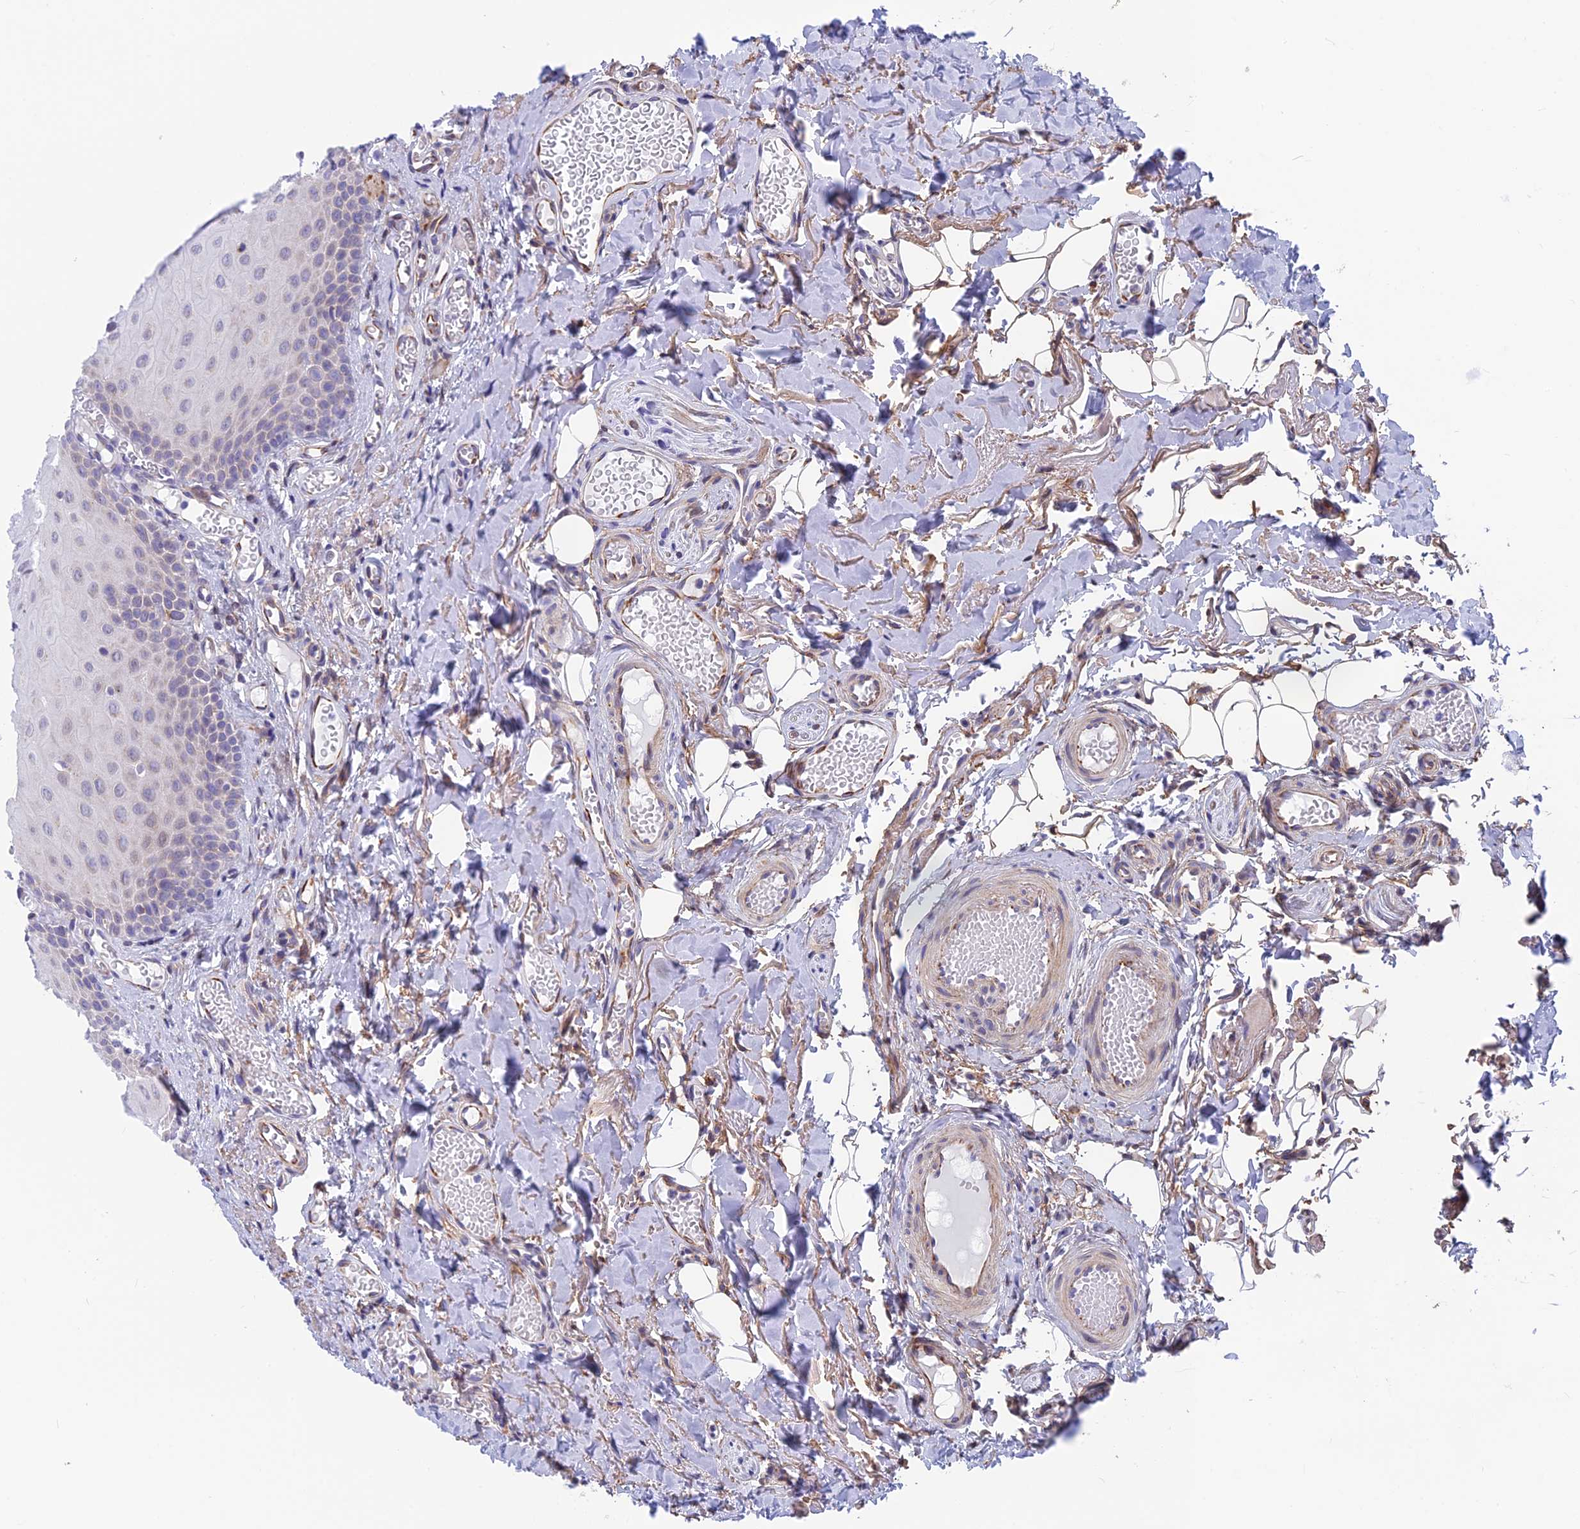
{"staining": {"intensity": "weak", "quantity": "<25%", "location": "cytoplasmic/membranous"}, "tissue": "oral mucosa", "cell_type": "Squamous epithelial cells", "image_type": "normal", "snomed": [{"axis": "morphology", "description": "Normal tissue, NOS"}, {"axis": "topography", "description": "Oral tissue"}], "caption": "The IHC micrograph has no significant expression in squamous epithelial cells of oral mucosa.", "gene": "PLAC9", "patient": {"sex": "female", "age": 70}}